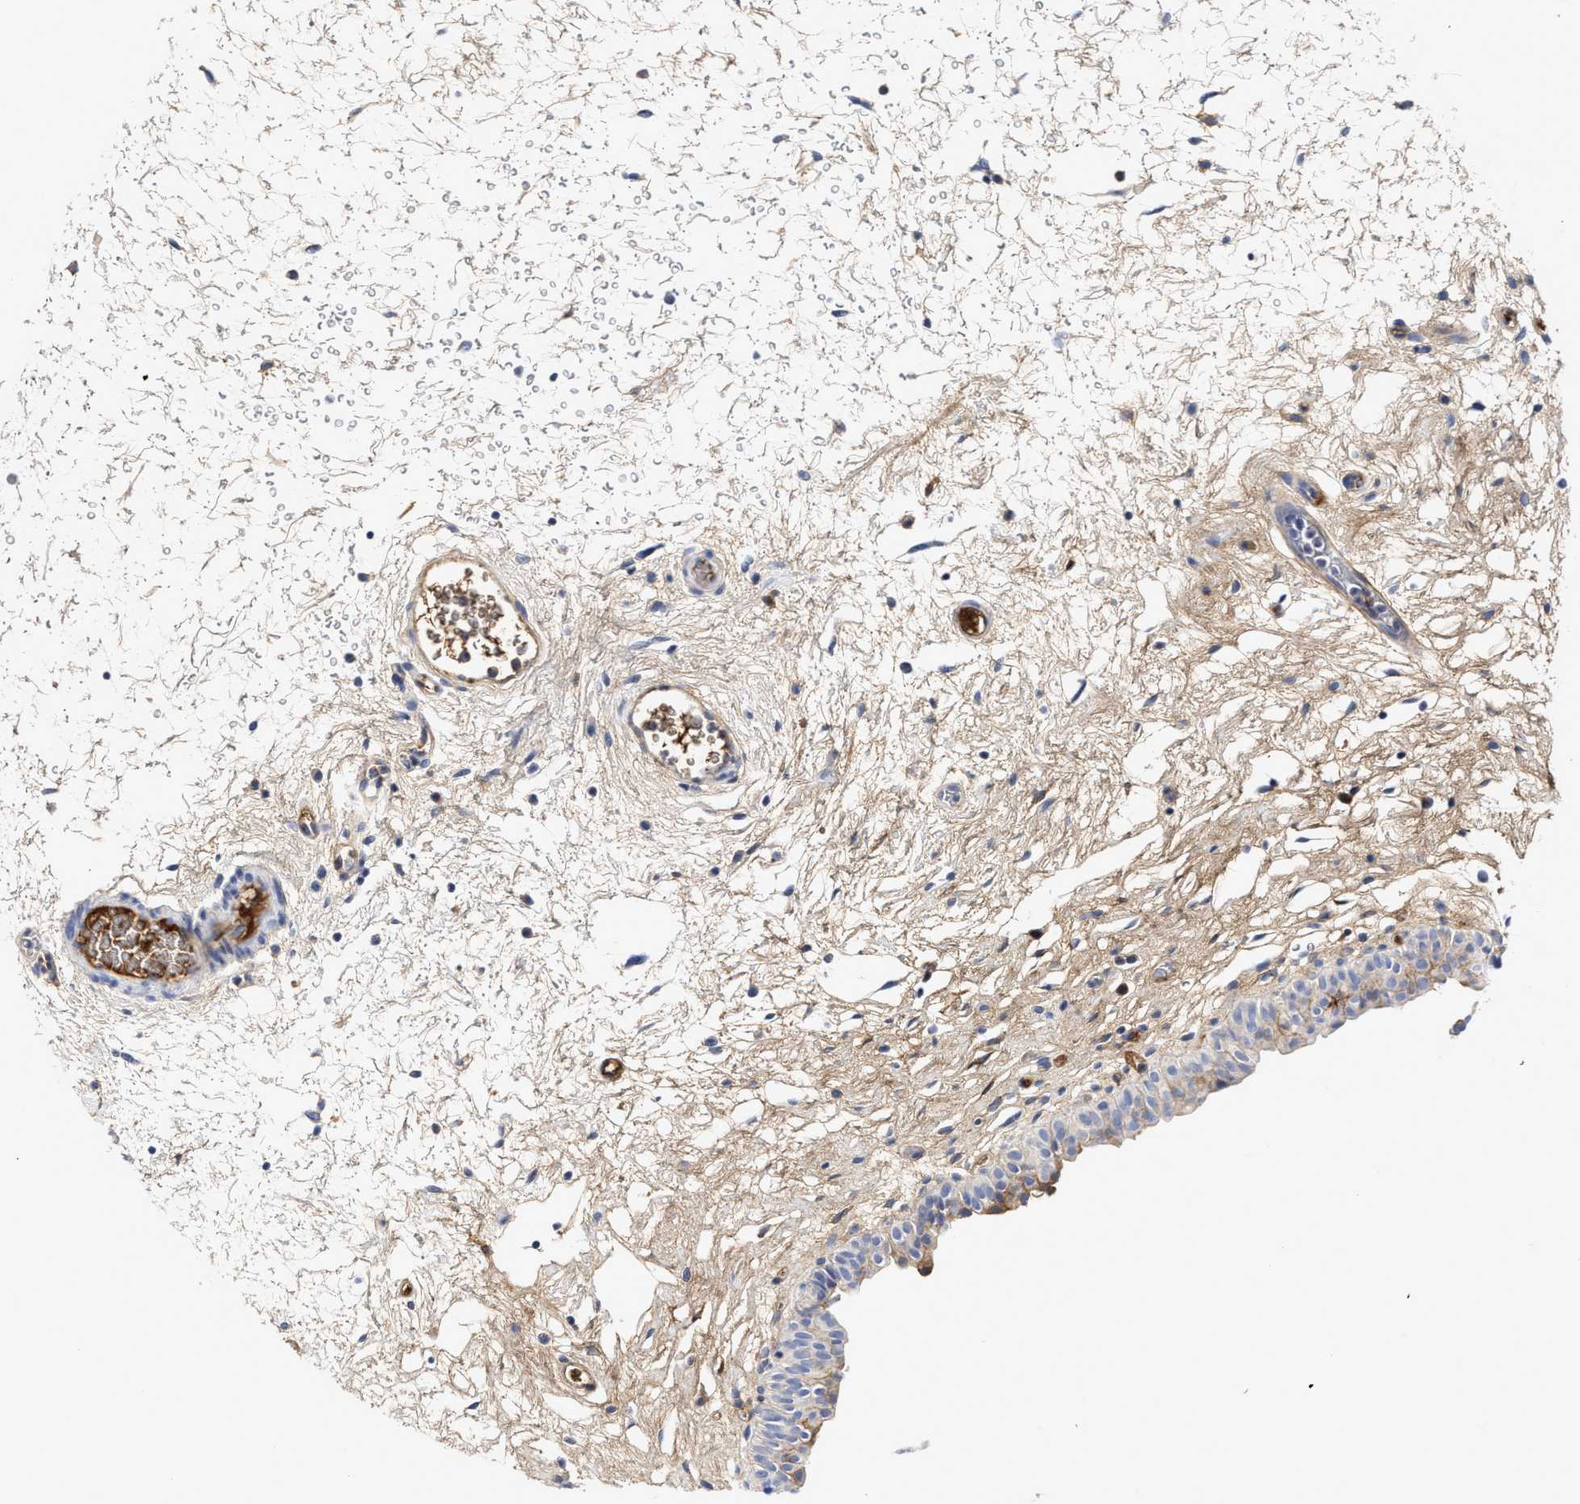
{"staining": {"intensity": "weak", "quantity": "<25%", "location": "cytoplasmic/membranous"}, "tissue": "urinary bladder", "cell_type": "Urothelial cells", "image_type": "normal", "snomed": [{"axis": "morphology", "description": "Normal tissue, NOS"}, {"axis": "topography", "description": "Urinary bladder"}], "caption": "Urothelial cells are negative for protein expression in unremarkable human urinary bladder. (IHC, brightfield microscopy, high magnification).", "gene": "C2", "patient": {"sex": "male", "age": 46}}